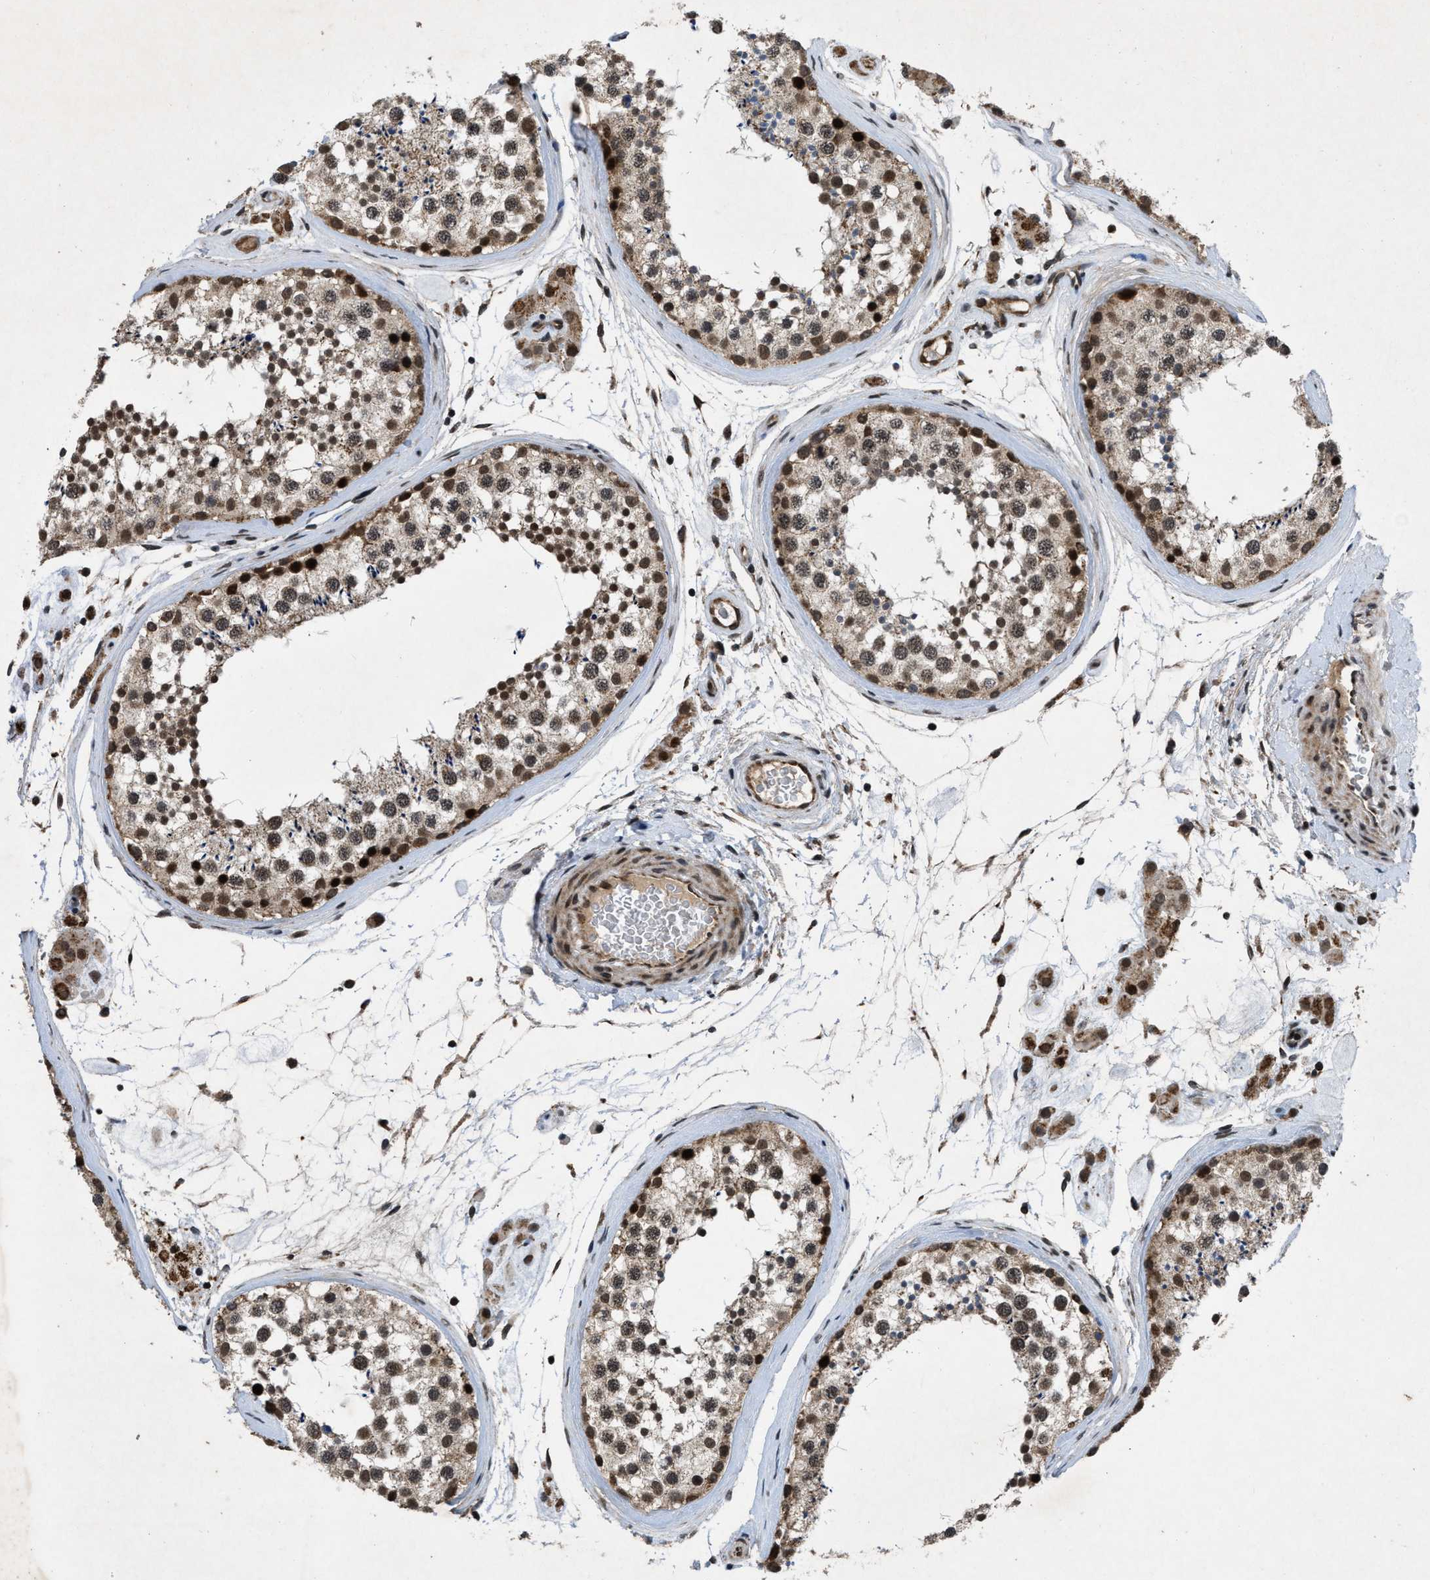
{"staining": {"intensity": "moderate", "quantity": ">75%", "location": "cytoplasmic/membranous,nuclear"}, "tissue": "testis", "cell_type": "Cells in seminiferous ducts", "image_type": "normal", "snomed": [{"axis": "morphology", "description": "Normal tissue, NOS"}, {"axis": "topography", "description": "Testis"}], "caption": "Immunohistochemistry (IHC) of normal testis displays medium levels of moderate cytoplasmic/membranous,nuclear expression in about >75% of cells in seminiferous ducts.", "gene": "ZNHIT1", "patient": {"sex": "male", "age": 46}}